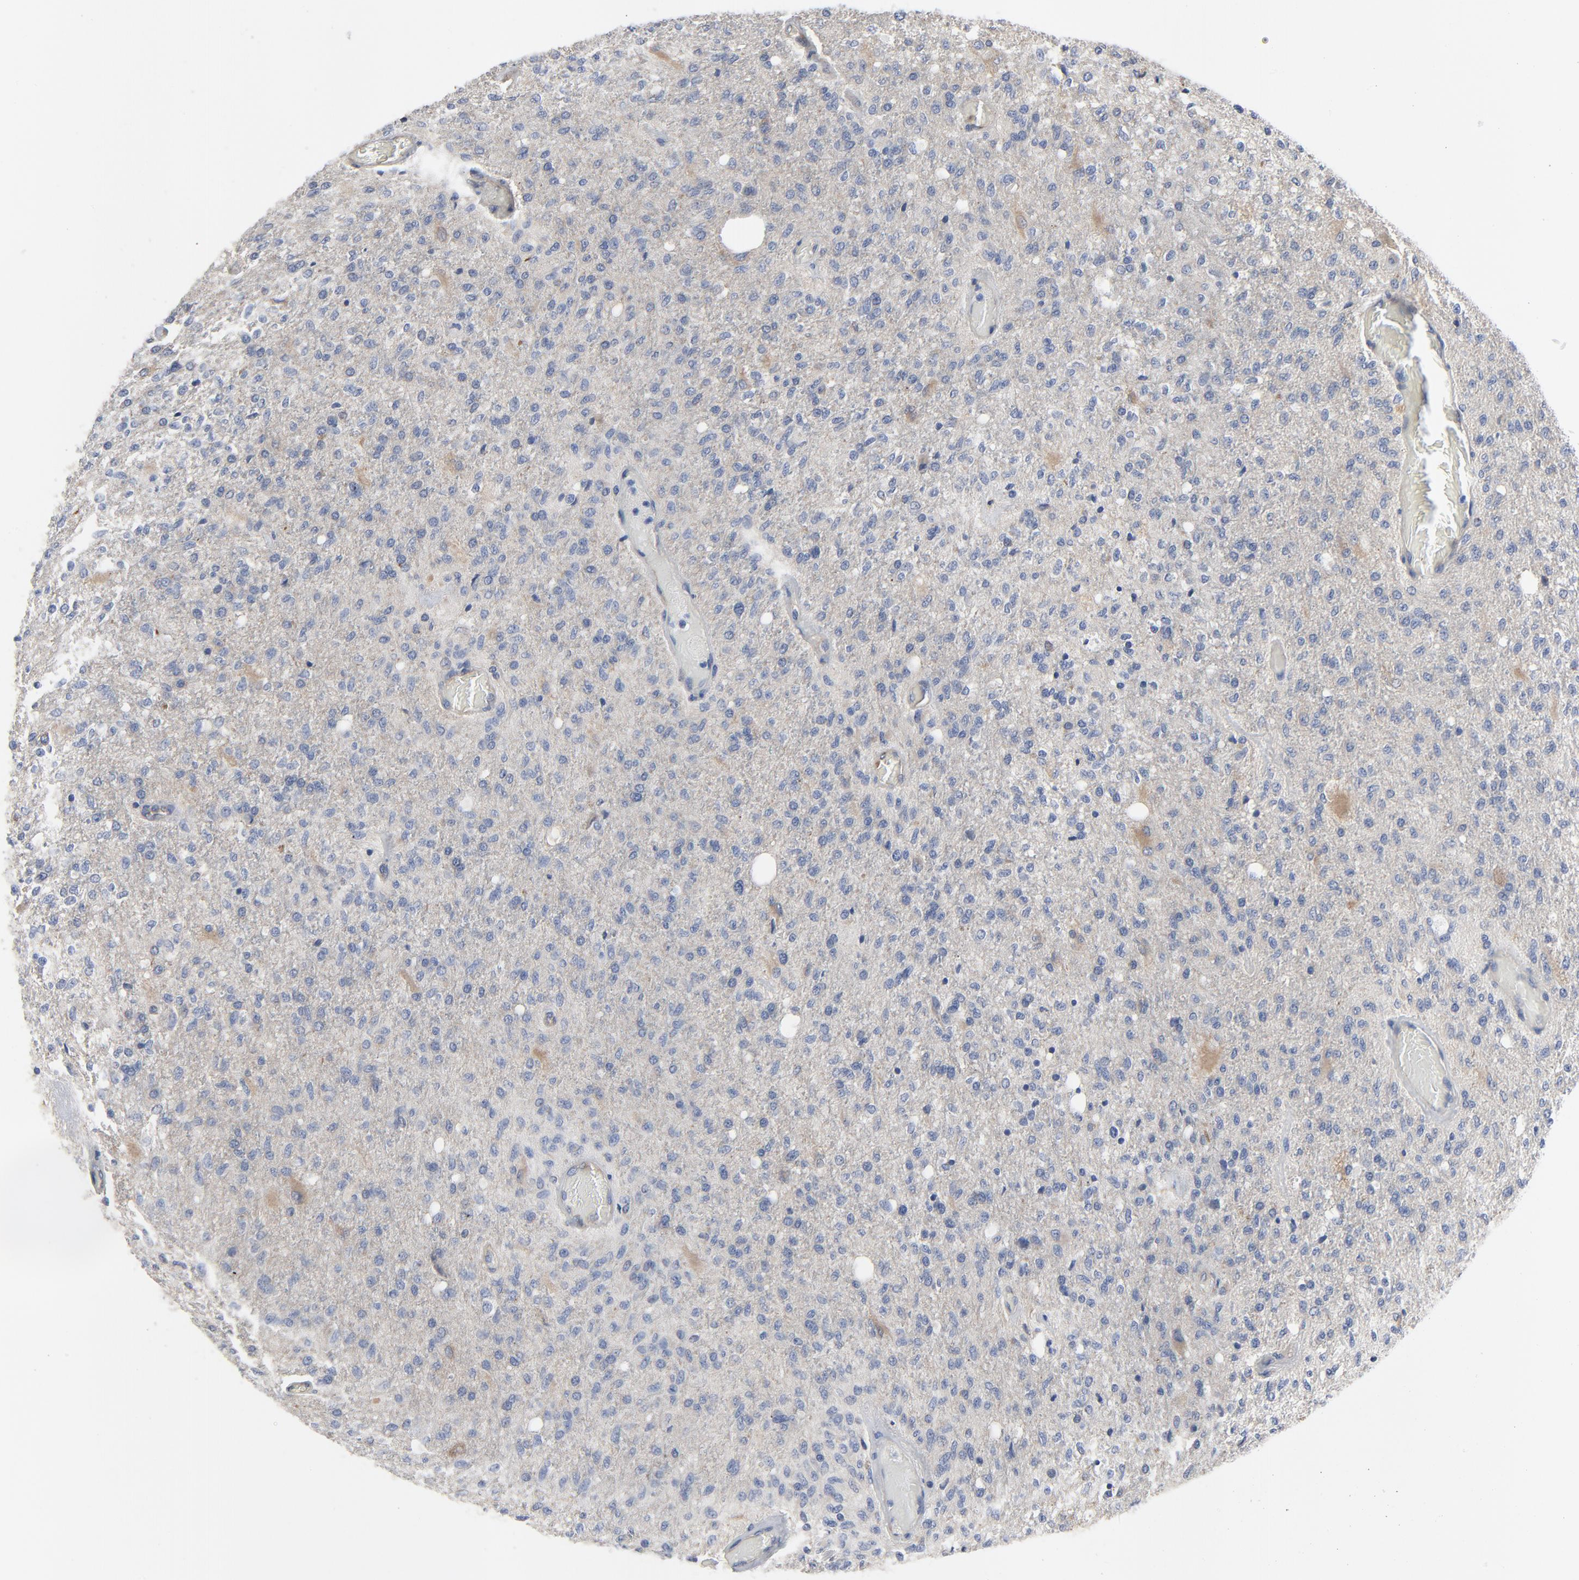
{"staining": {"intensity": "moderate", "quantity": "<25%", "location": "cytoplasmic/membranous"}, "tissue": "glioma", "cell_type": "Tumor cells", "image_type": "cancer", "snomed": [{"axis": "morphology", "description": "Normal tissue, NOS"}, {"axis": "morphology", "description": "Glioma, malignant, High grade"}, {"axis": "topography", "description": "Cerebral cortex"}], "caption": "The immunohistochemical stain shows moderate cytoplasmic/membranous expression in tumor cells of glioma tissue.", "gene": "DYNLT3", "patient": {"sex": "male", "age": 77}}